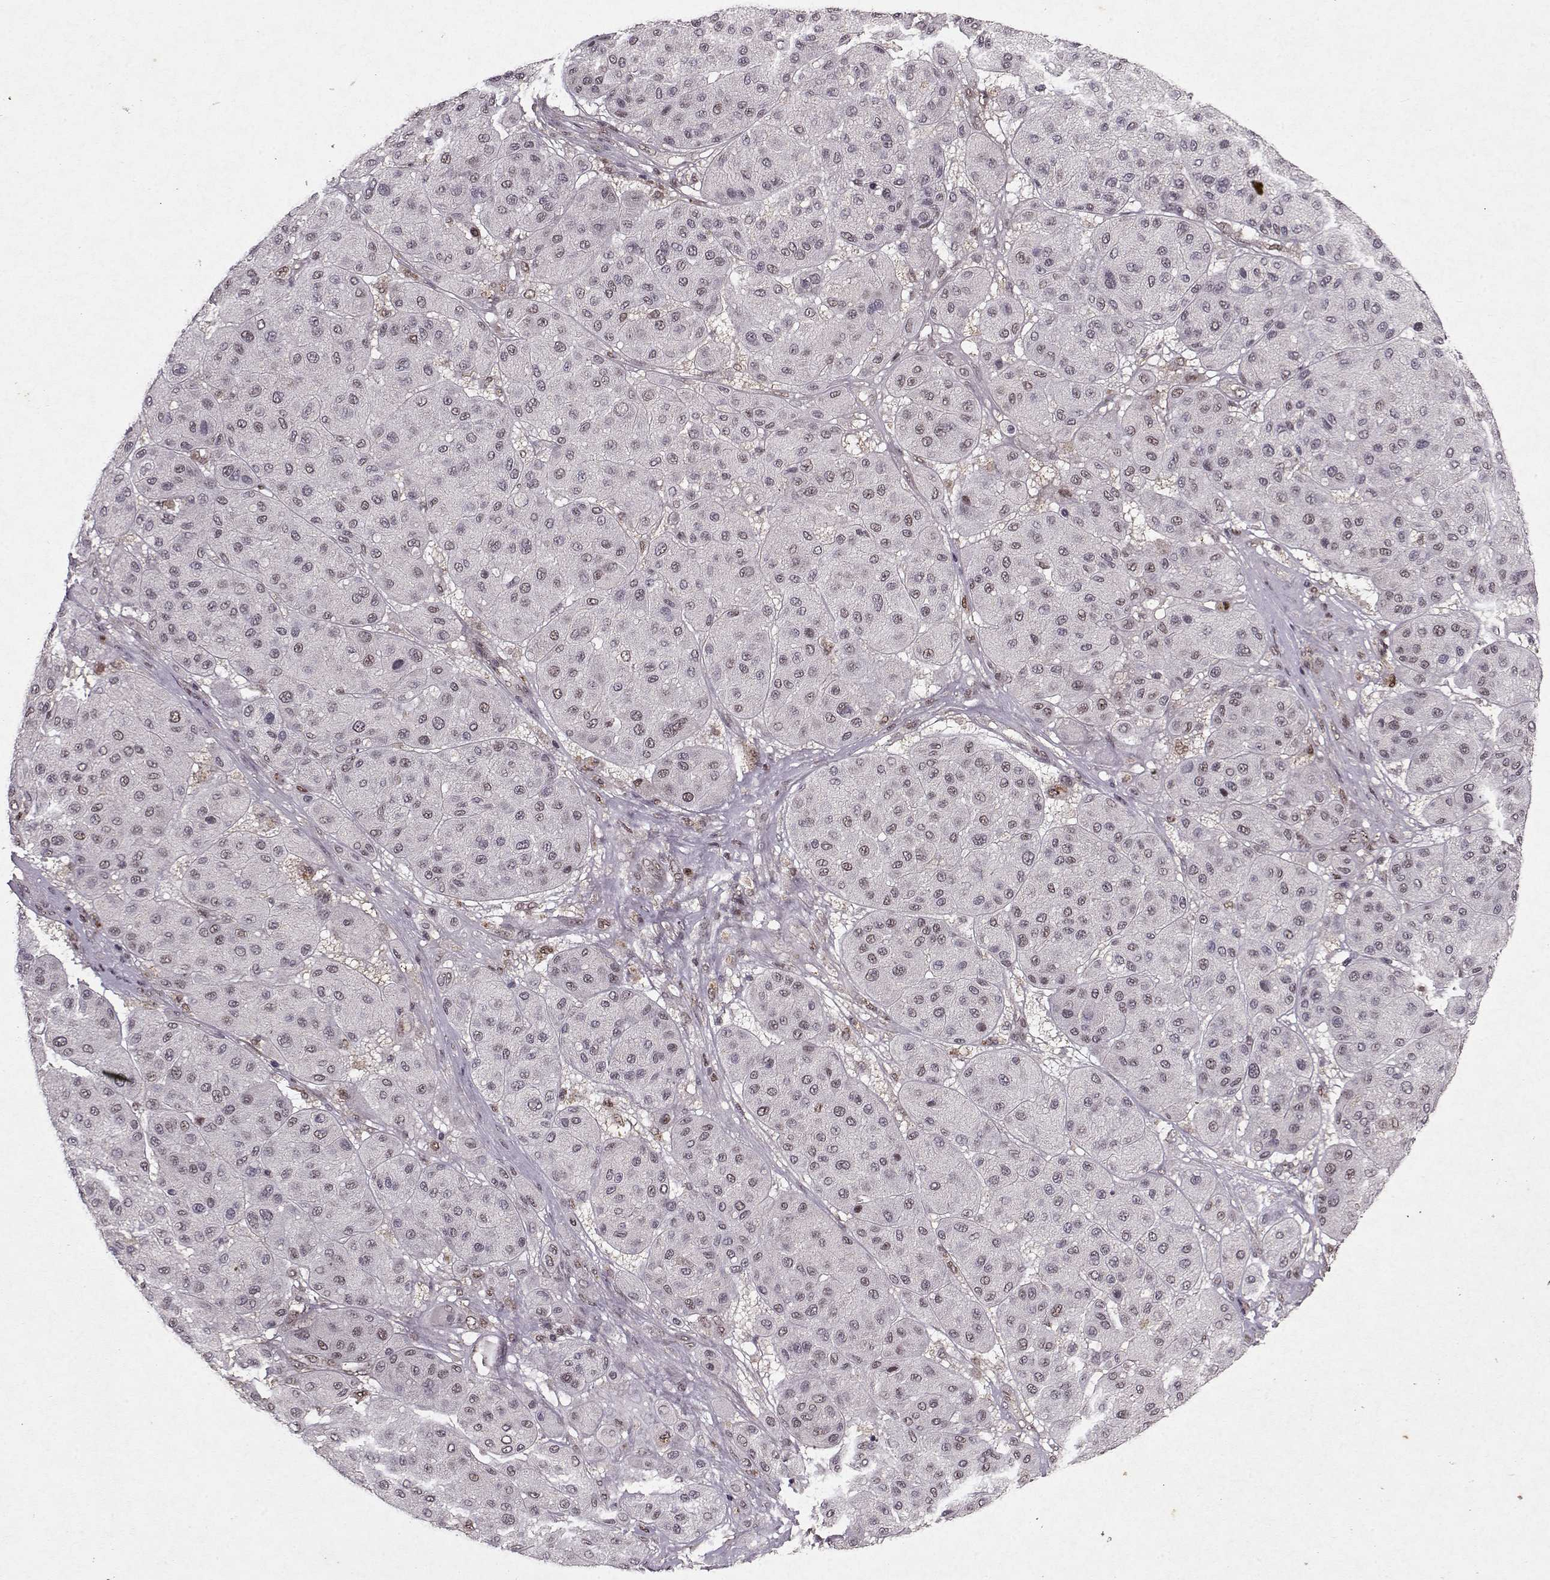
{"staining": {"intensity": "negative", "quantity": "none", "location": "none"}, "tissue": "melanoma", "cell_type": "Tumor cells", "image_type": "cancer", "snomed": [{"axis": "morphology", "description": "Malignant melanoma, Metastatic site"}, {"axis": "topography", "description": "Smooth muscle"}], "caption": "Immunohistochemistry (IHC) histopathology image of human malignant melanoma (metastatic site) stained for a protein (brown), which reveals no staining in tumor cells.", "gene": "PSMA7", "patient": {"sex": "male", "age": 41}}